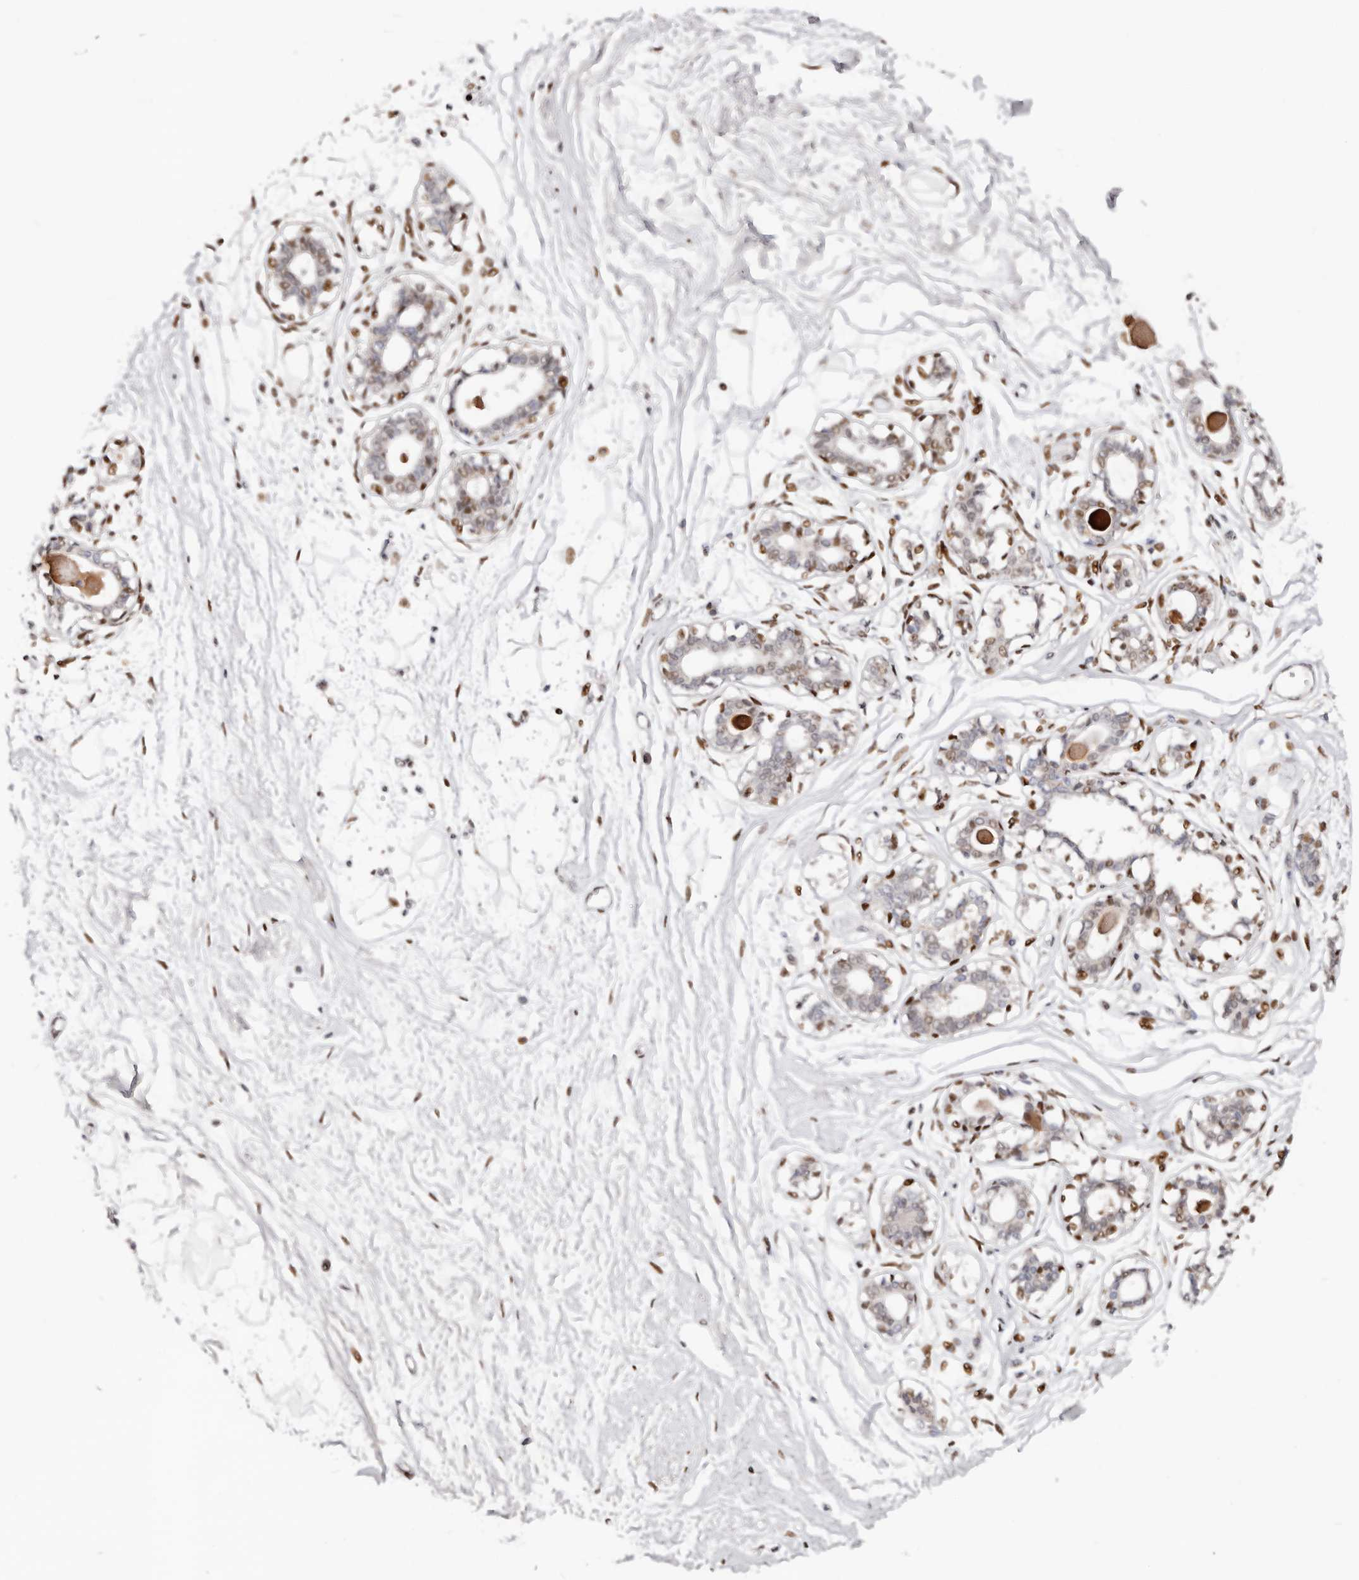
{"staining": {"intensity": "moderate", "quantity": ">75%", "location": "nuclear"}, "tissue": "breast", "cell_type": "Adipocytes", "image_type": "normal", "snomed": [{"axis": "morphology", "description": "Normal tissue, NOS"}, {"axis": "topography", "description": "Breast"}], "caption": "An immunohistochemistry photomicrograph of benign tissue is shown. Protein staining in brown highlights moderate nuclear positivity in breast within adipocytes. Nuclei are stained in blue.", "gene": "IQGAP3", "patient": {"sex": "female", "age": 45}}